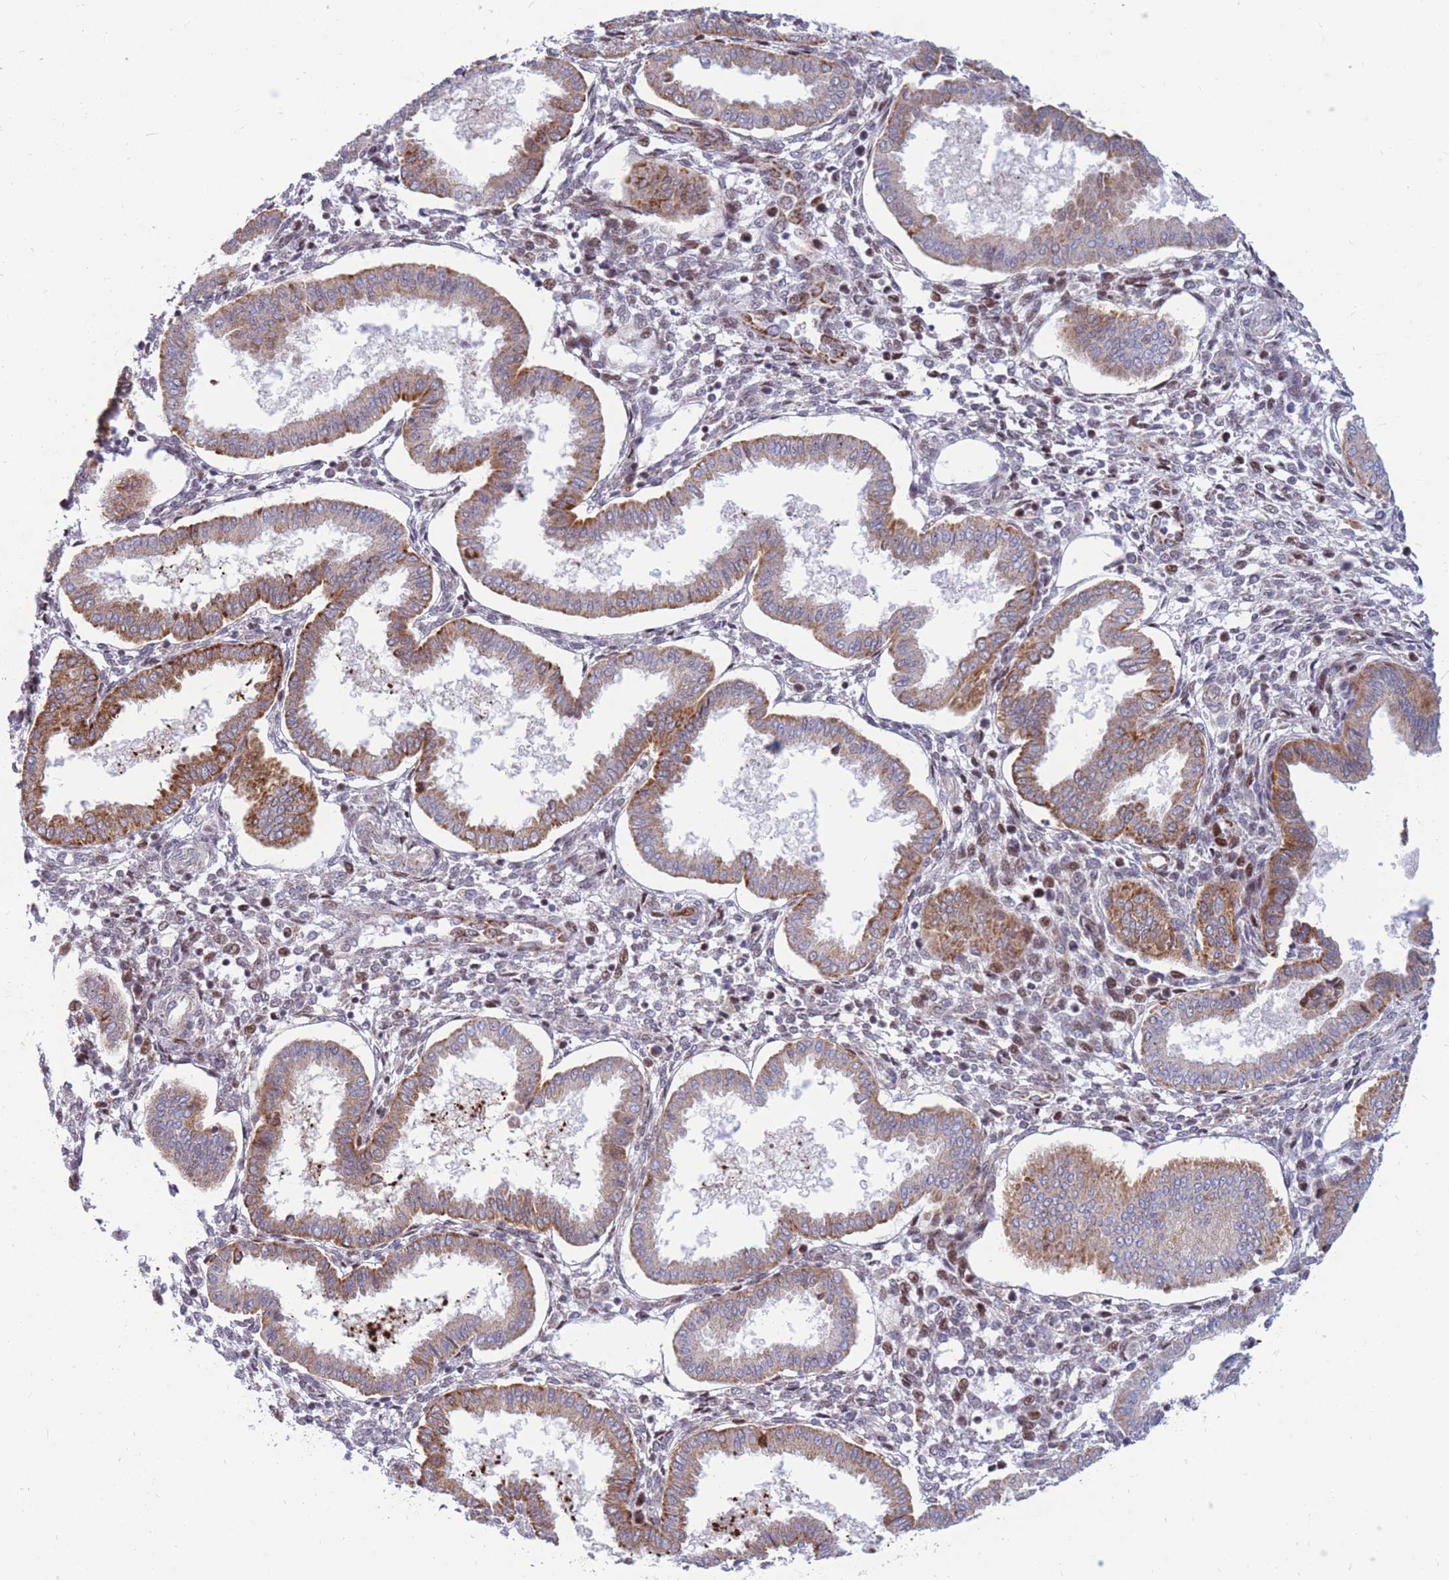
{"staining": {"intensity": "weak", "quantity": "<25%", "location": "cytoplasmic/membranous,nuclear"}, "tissue": "endometrium", "cell_type": "Cells in endometrial stroma", "image_type": "normal", "snomed": [{"axis": "morphology", "description": "Normal tissue, NOS"}, {"axis": "topography", "description": "Endometrium"}], "caption": "A high-resolution histopathology image shows immunohistochemistry (IHC) staining of unremarkable endometrium, which shows no significant staining in cells in endometrial stroma.", "gene": "HSPE1", "patient": {"sex": "female", "age": 24}}